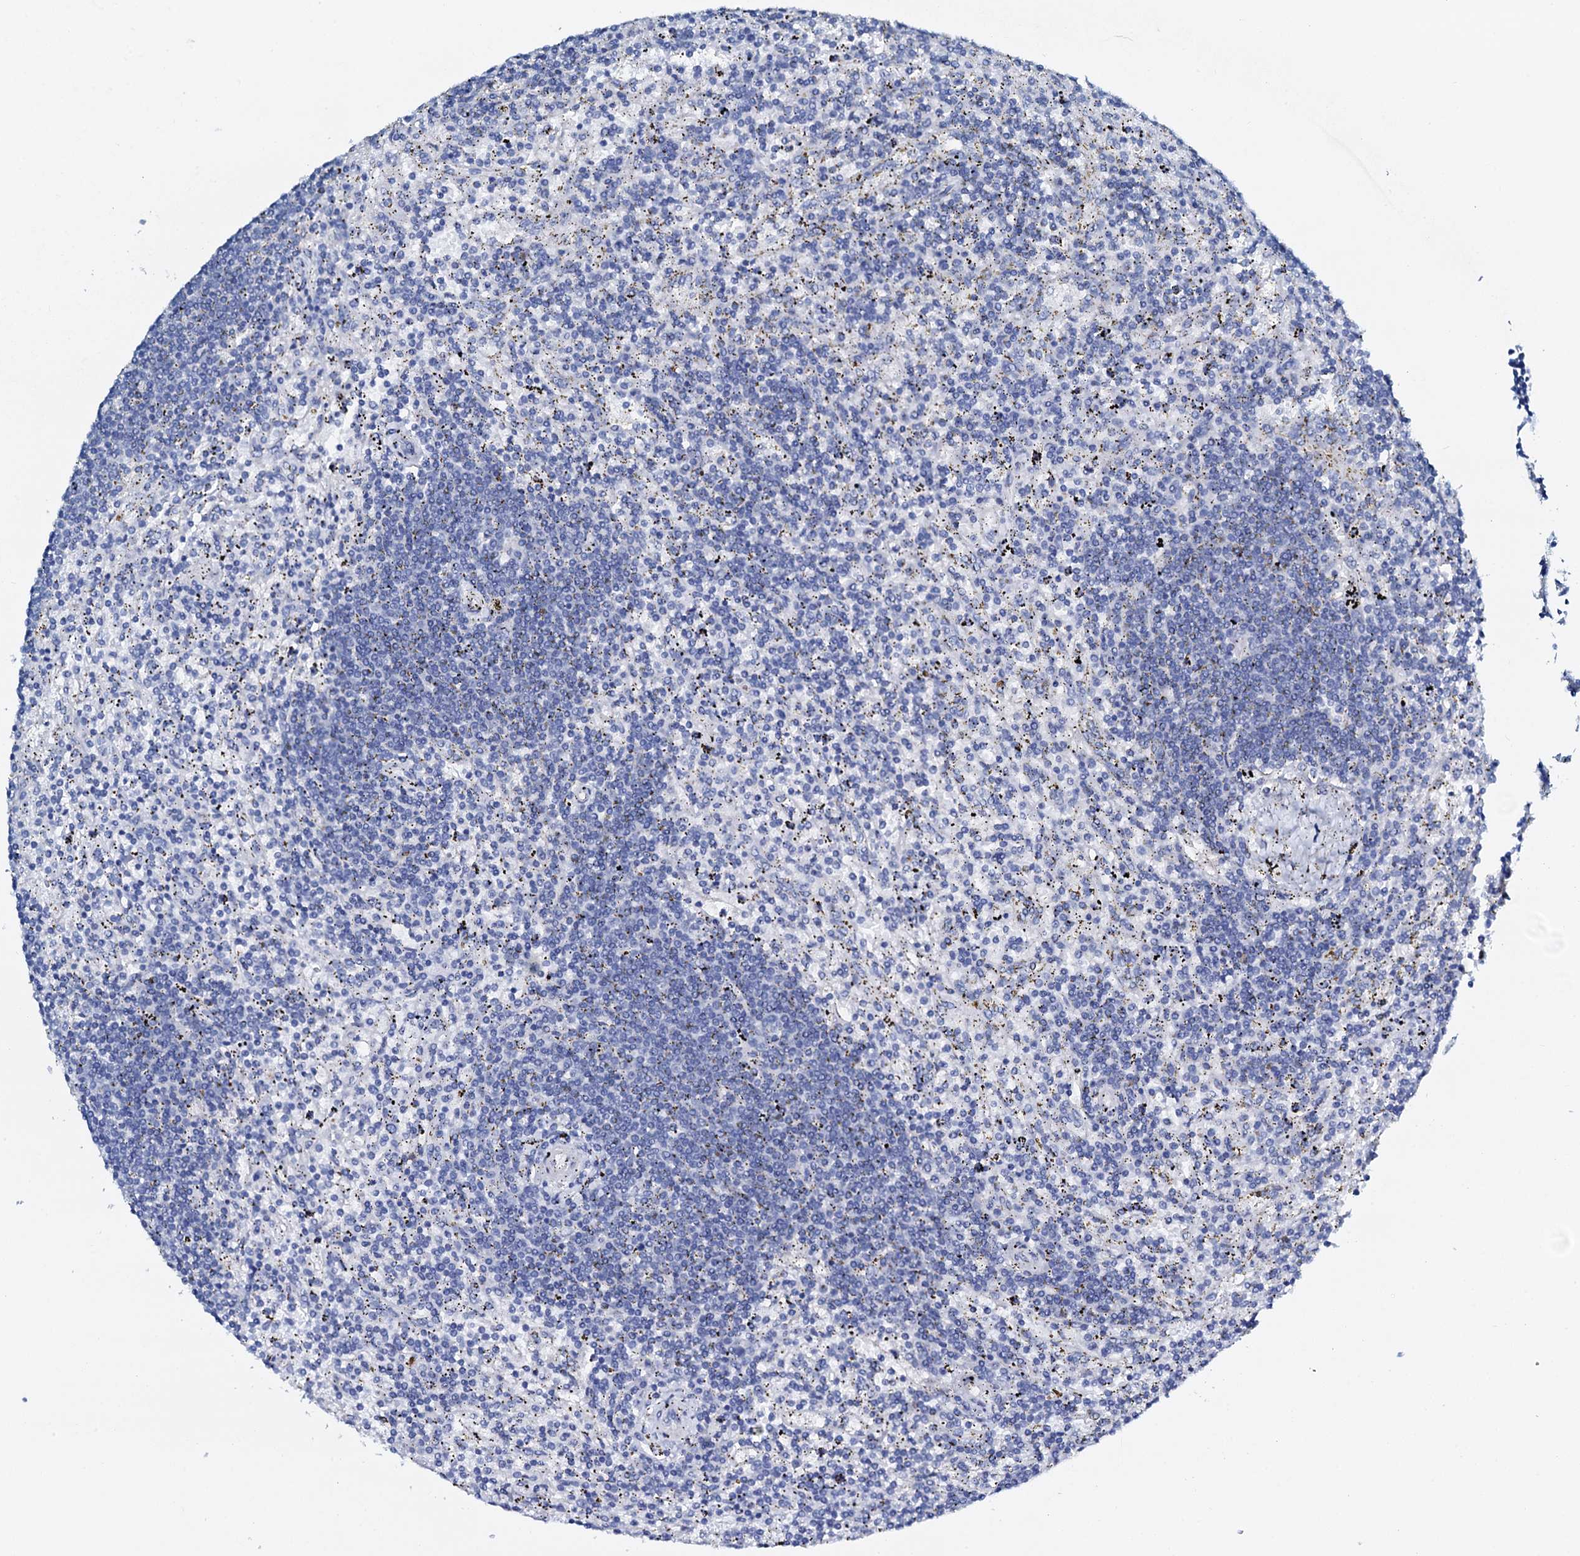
{"staining": {"intensity": "negative", "quantity": "none", "location": "none"}, "tissue": "lymphoma", "cell_type": "Tumor cells", "image_type": "cancer", "snomed": [{"axis": "morphology", "description": "Malignant lymphoma, non-Hodgkin's type, Low grade"}, {"axis": "topography", "description": "Spleen"}], "caption": "Low-grade malignant lymphoma, non-Hodgkin's type stained for a protein using immunohistochemistry (IHC) exhibits no expression tumor cells.", "gene": "AMER2", "patient": {"sex": "male", "age": 76}}